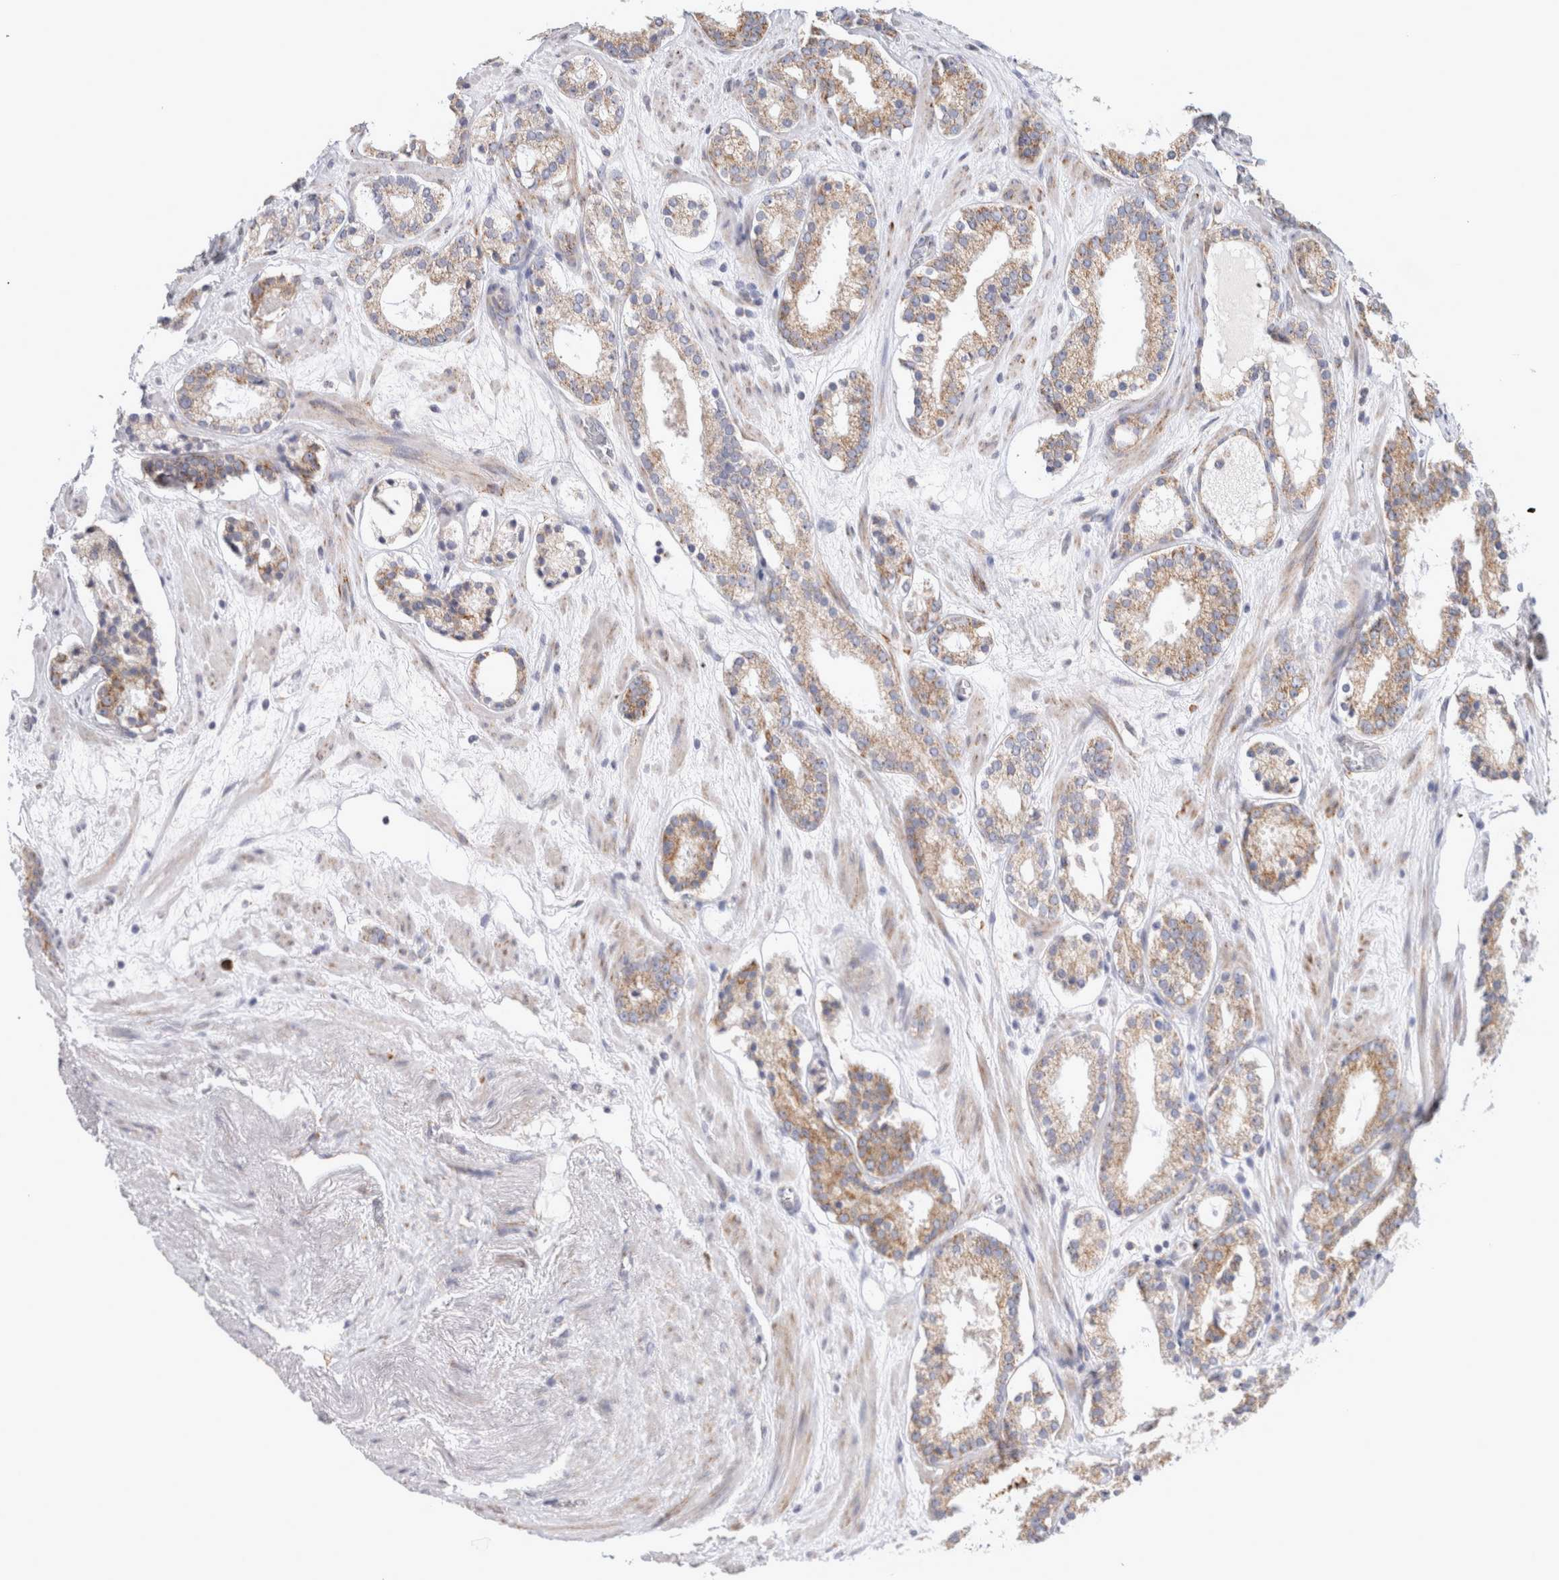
{"staining": {"intensity": "moderate", "quantity": ">75%", "location": "cytoplasmic/membranous"}, "tissue": "prostate cancer", "cell_type": "Tumor cells", "image_type": "cancer", "snomed": [{"axis": "morphology", "description": "Adenocarcinoma, Low grade"}, {"axis": "topography", "description": "Prostate"}], "caption": "Immunohistochemical staining of human prostate cancer (low-grade adenocarcinoma) displays moderate cytoplasmic/membranous protein staining in about >75% of tumor cells. (IHC, brightfield microscopy, high magnification).", "gene": "RPN2", "patient": {"sex": "male", "age": 69}}